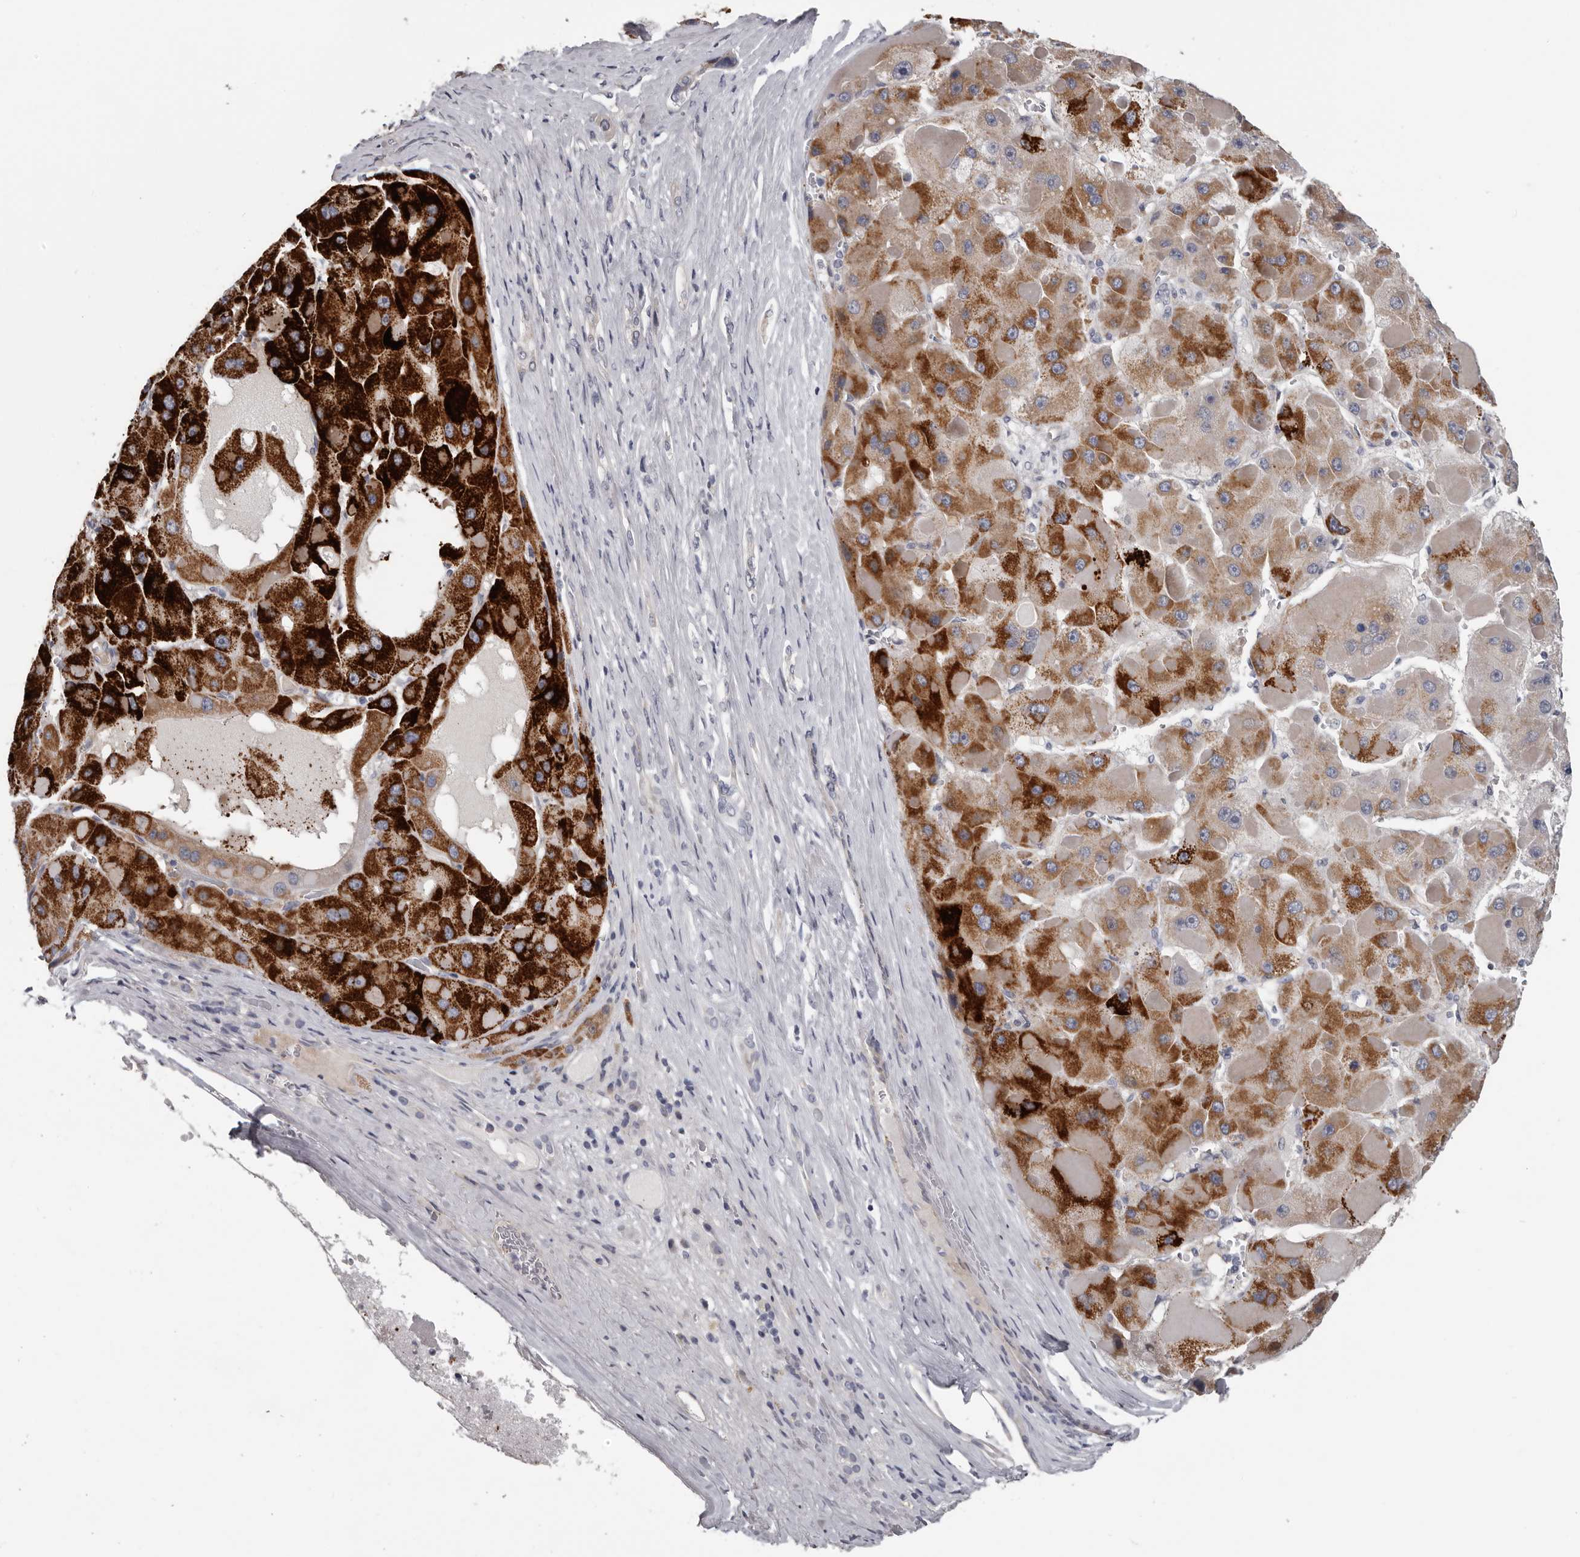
{"staining": {"intensity": "strong", "quantity": ">75%", "location": "cytoplasmic/membranous"}, "tissue": "liver cancer", "cell_type": "Tumor cells", "image_type": "cancer", "snomed": [{"axis": "morphology", "description": "Carcinoma, Hepatocellular, NOS"}, {"axis": "topography", "description": "Liver"}], "caption": "Hepatocellular carcinoma (liver) stained with immunohistochemistry (IHC) reveals strong cytoplasmic/membranous expression in about >75% of tumor cells.", "gene": "RNF217", "patient": {"sex": "female", "age": 73}}